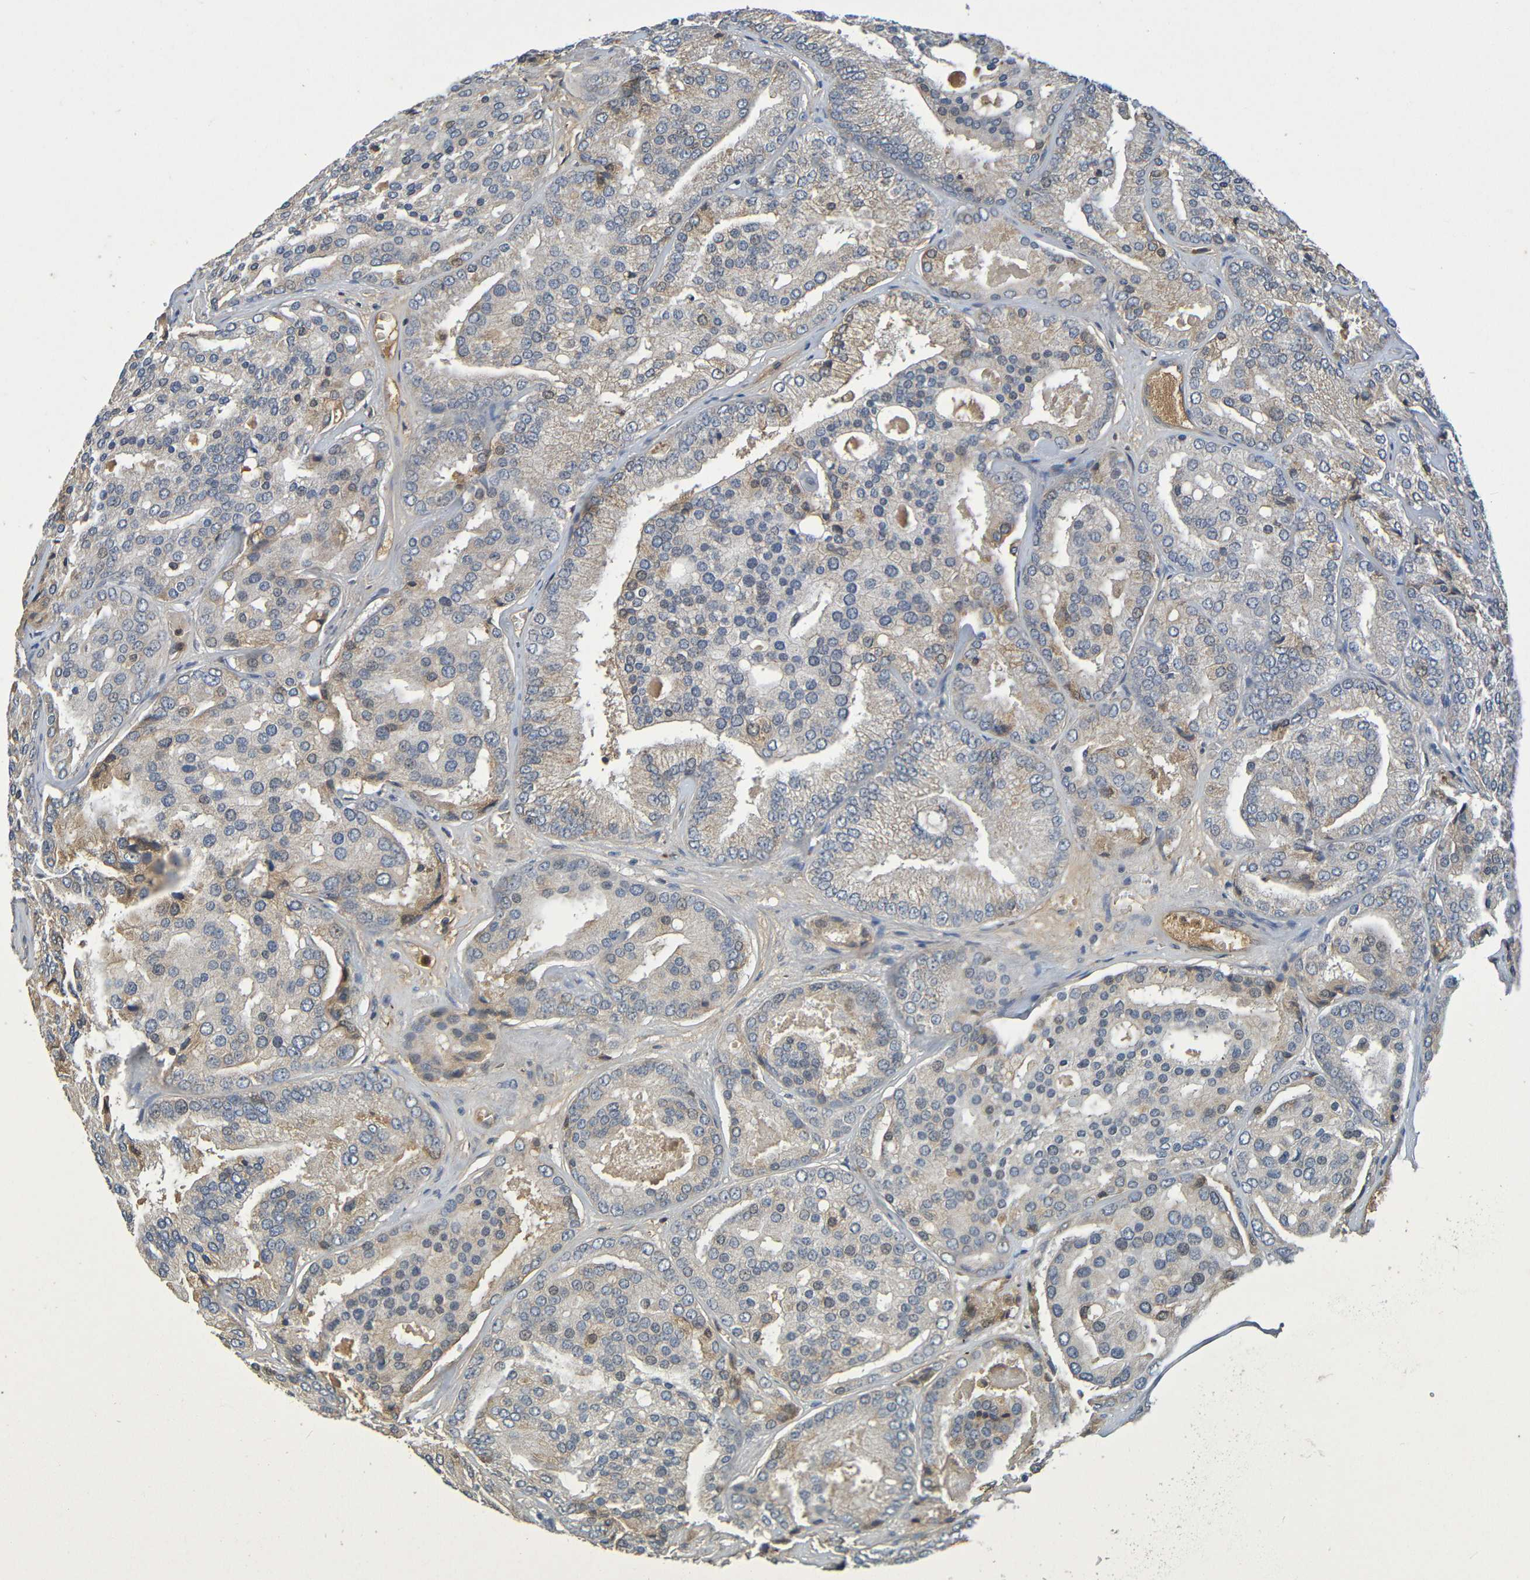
{"staining": {"intensity": "weak", "quantity": "<25%", "location": "cytoplasmic/membranous"}, "tissue": "prostate cancer", "cell_type": "Tumor cells", "image_type": "cancer", "snomed": [{"axis": "morphology", "description": "Adenocarcinoma, High grade"}, {"axis": "topography", "description": "Prostate"}], "caption": "Tumor cells show no significant expression in prostate adenocarcinoma (high-grade).", "gene": "C1QA", "patient": {"sex": "male", "age": 64}}